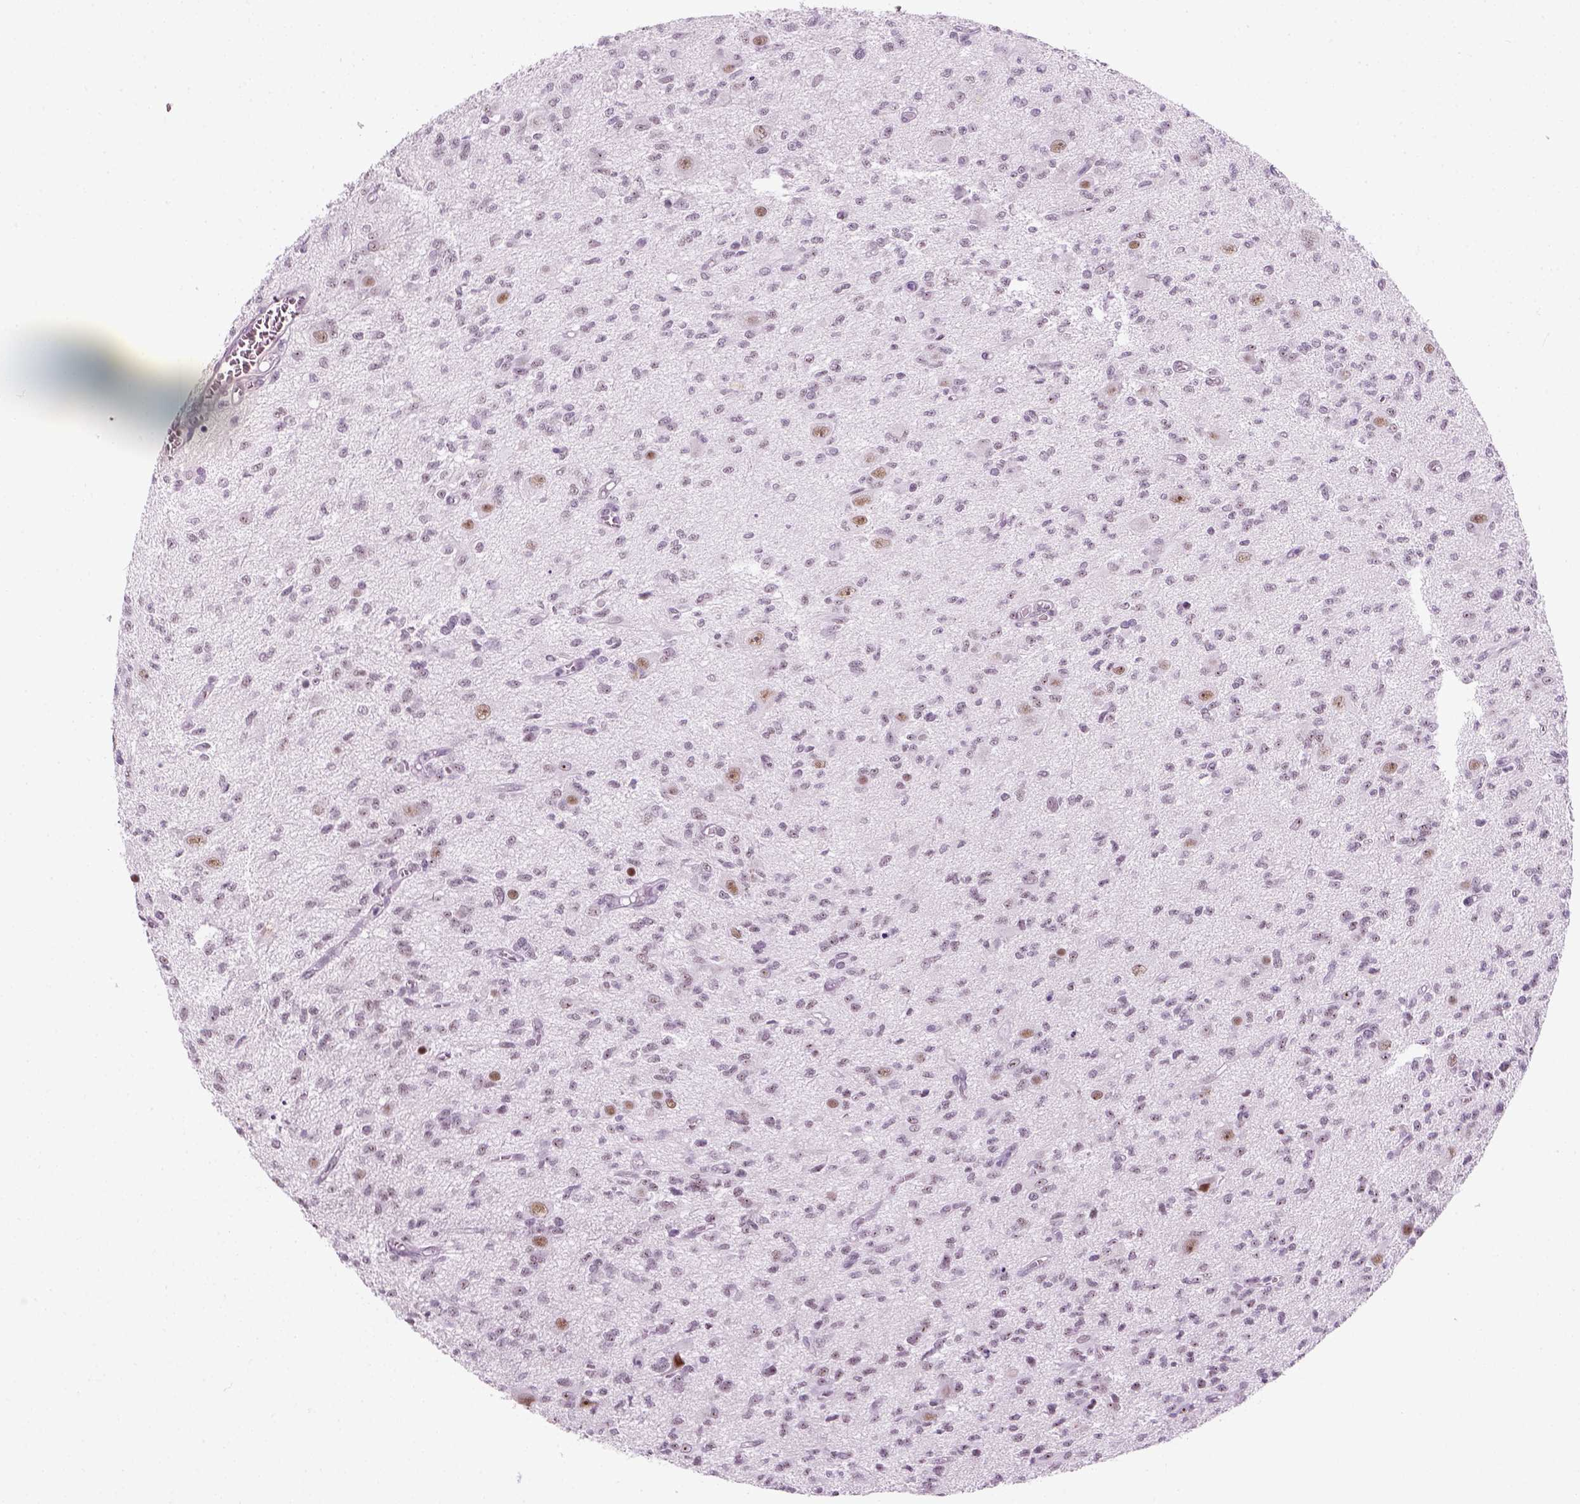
{"staining": {"intensity": "negative", "quantity": "none", "location": "none"}, "tissue": "glioma", "cell_type": "Tumor cells", "image_type": "cancer", "snomed": [{"axis": "morphology", "description": "Glioma, malignant, Low grade"}, {"axis": "topography", "description": "Brain"}], "caption": "An immunohistochemistry photomicrograph of low-grade glioma (malignant) is shown. There is no staining in tumor cells of low-grade glioma (malignant). (Immunohistochemistry (ihc), brightfield microscopy, high magnification).", "gene": "ZNF865", "patient": {"sex": "male", "age": 64}}